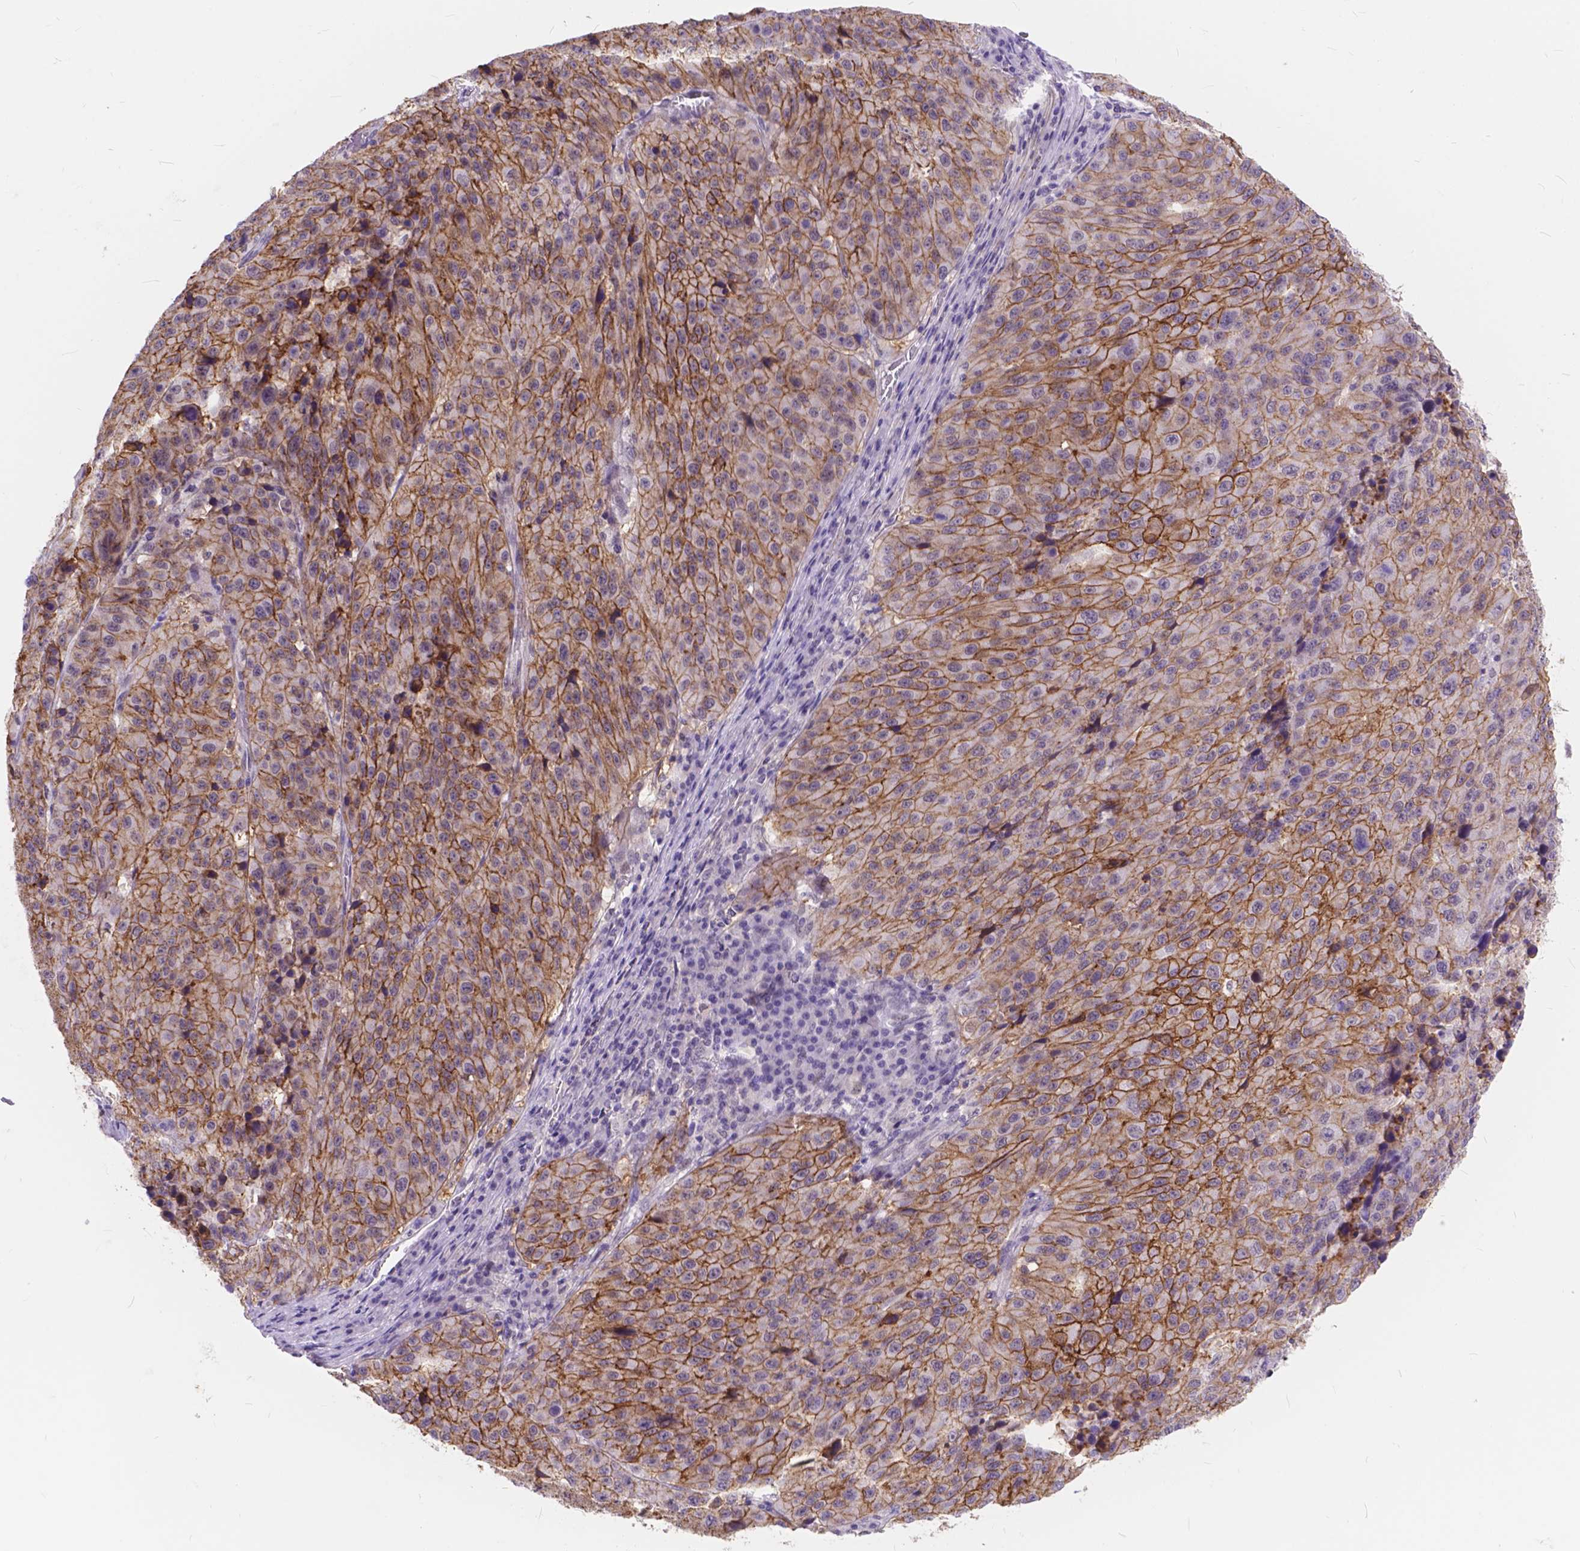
{"staining": {"intensity": "strong", "quantity": "<25%", "location": "cytoplasmic/membranous"}, "tissue": "stomach cancer", "cell_type": "Tumor cells", "image_type": "cancer", "snomed": [{"axis": "morphology", "description": "Adenocarcinoma, NOS"}, {"axis": "topography", "description": "Stomach"}], "caption": "There is medium levels of strong cytoplasmic/membranous positivity in tumor cells of stomach adenocarcinoma, as demonstrated by immunohistochemical staining (brown color).", "gene": "MAN2C1", "patient": {"sex": "male", "age": 71}}